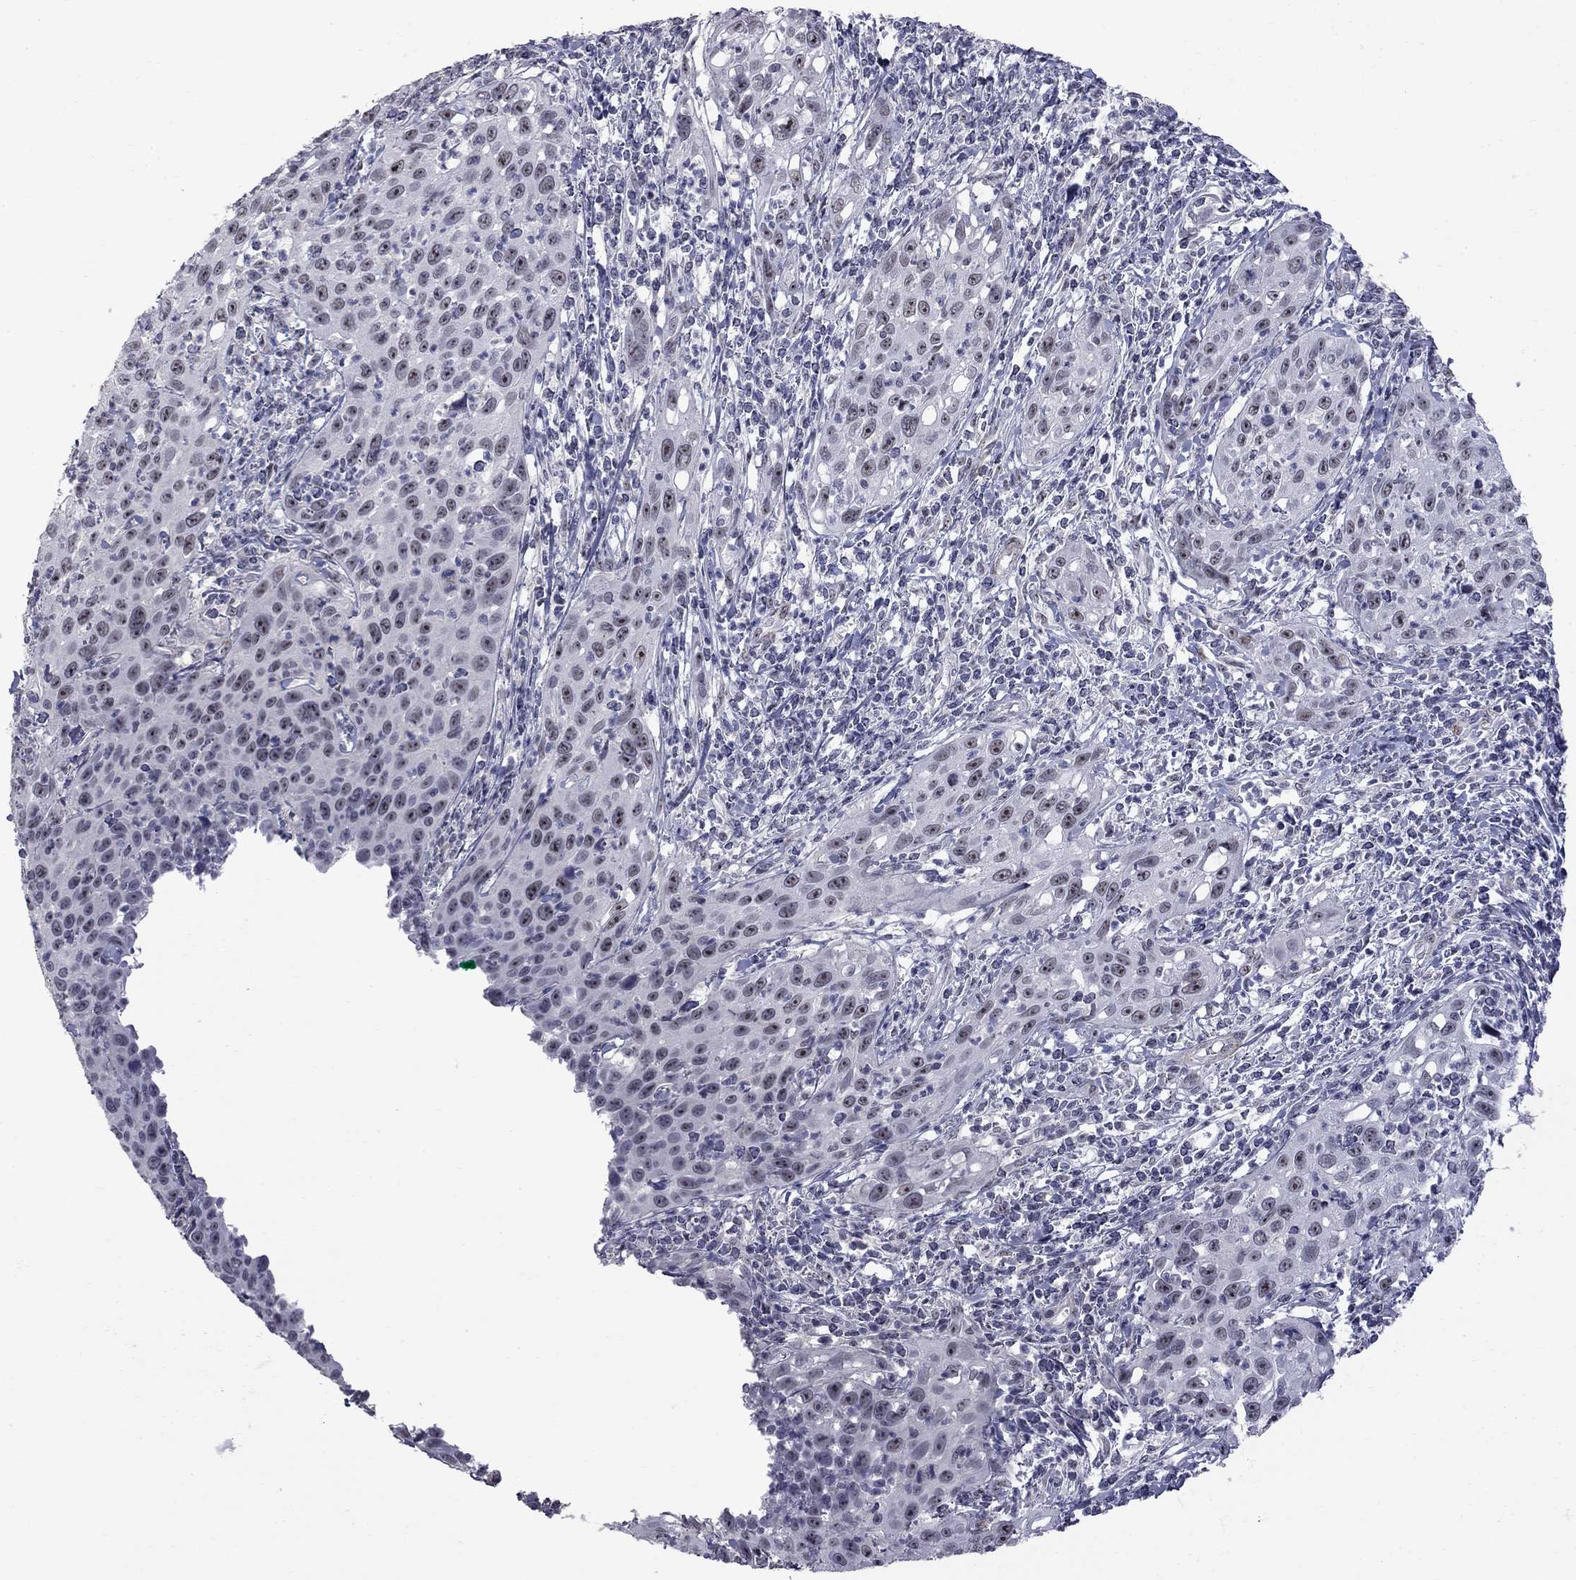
{"staining": {"intensity": "moderate", "quantity": "25%-75%", "location": "nuclear"}, "tissue": "cervical cancer", "cell_type": "Tumor cells", "image_type": "cancer", "snomed": [{"axis": "morphology", "description": "Squamous cell carcinoma, NOS"}, {"axis": "topography", "description": "Cervix"}], "caption": "Immunohistochemical staining of human squamous cell carcinoma (cervical) demonstrates medium levels of moderate nuclear protein positivity in about 25%-75% of tumor cells.", "gene": "GSG1L", "patient": {"sex": "female", "age": 26}}